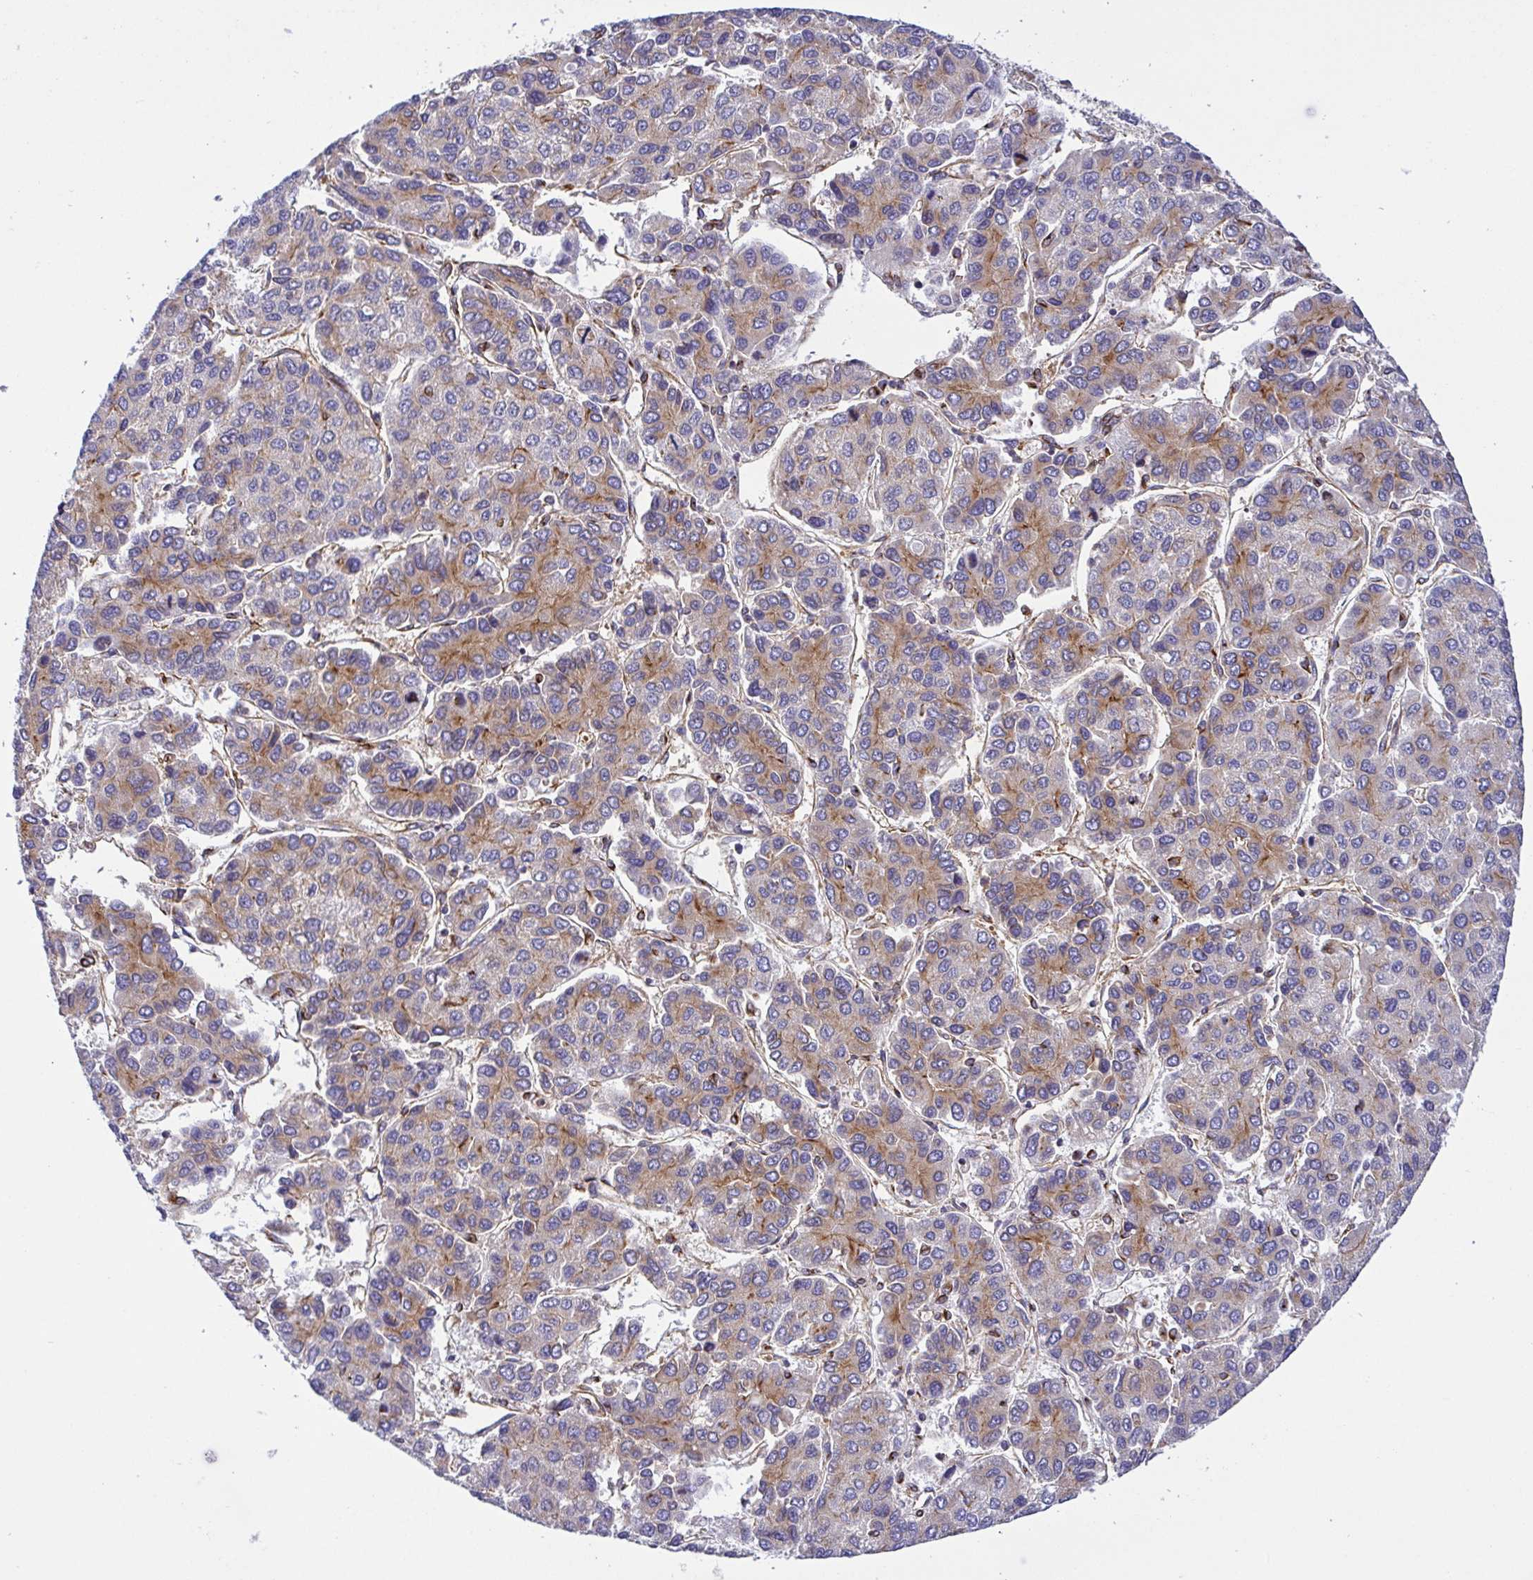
{"staining": {"intensity": "moderate", "quantity": "<25%", "location": "cytoplasmic/membranous"}, "tissue": "liver cancer", "cell_type": "Tumor cells", "image_type": "cancer", "snomed": [{"axis": "morphology", "description": "Carcinoma, Hepatocellular, NOS"}, {"axis": "topography", "description": "Liver"}], "caption": "Human liver hepatocellular carcinoma stained with a protein marker shows moderate staining in tumor cells.", "gene": "KIF5B", "patient": {"sex": "female", "age": 66}}